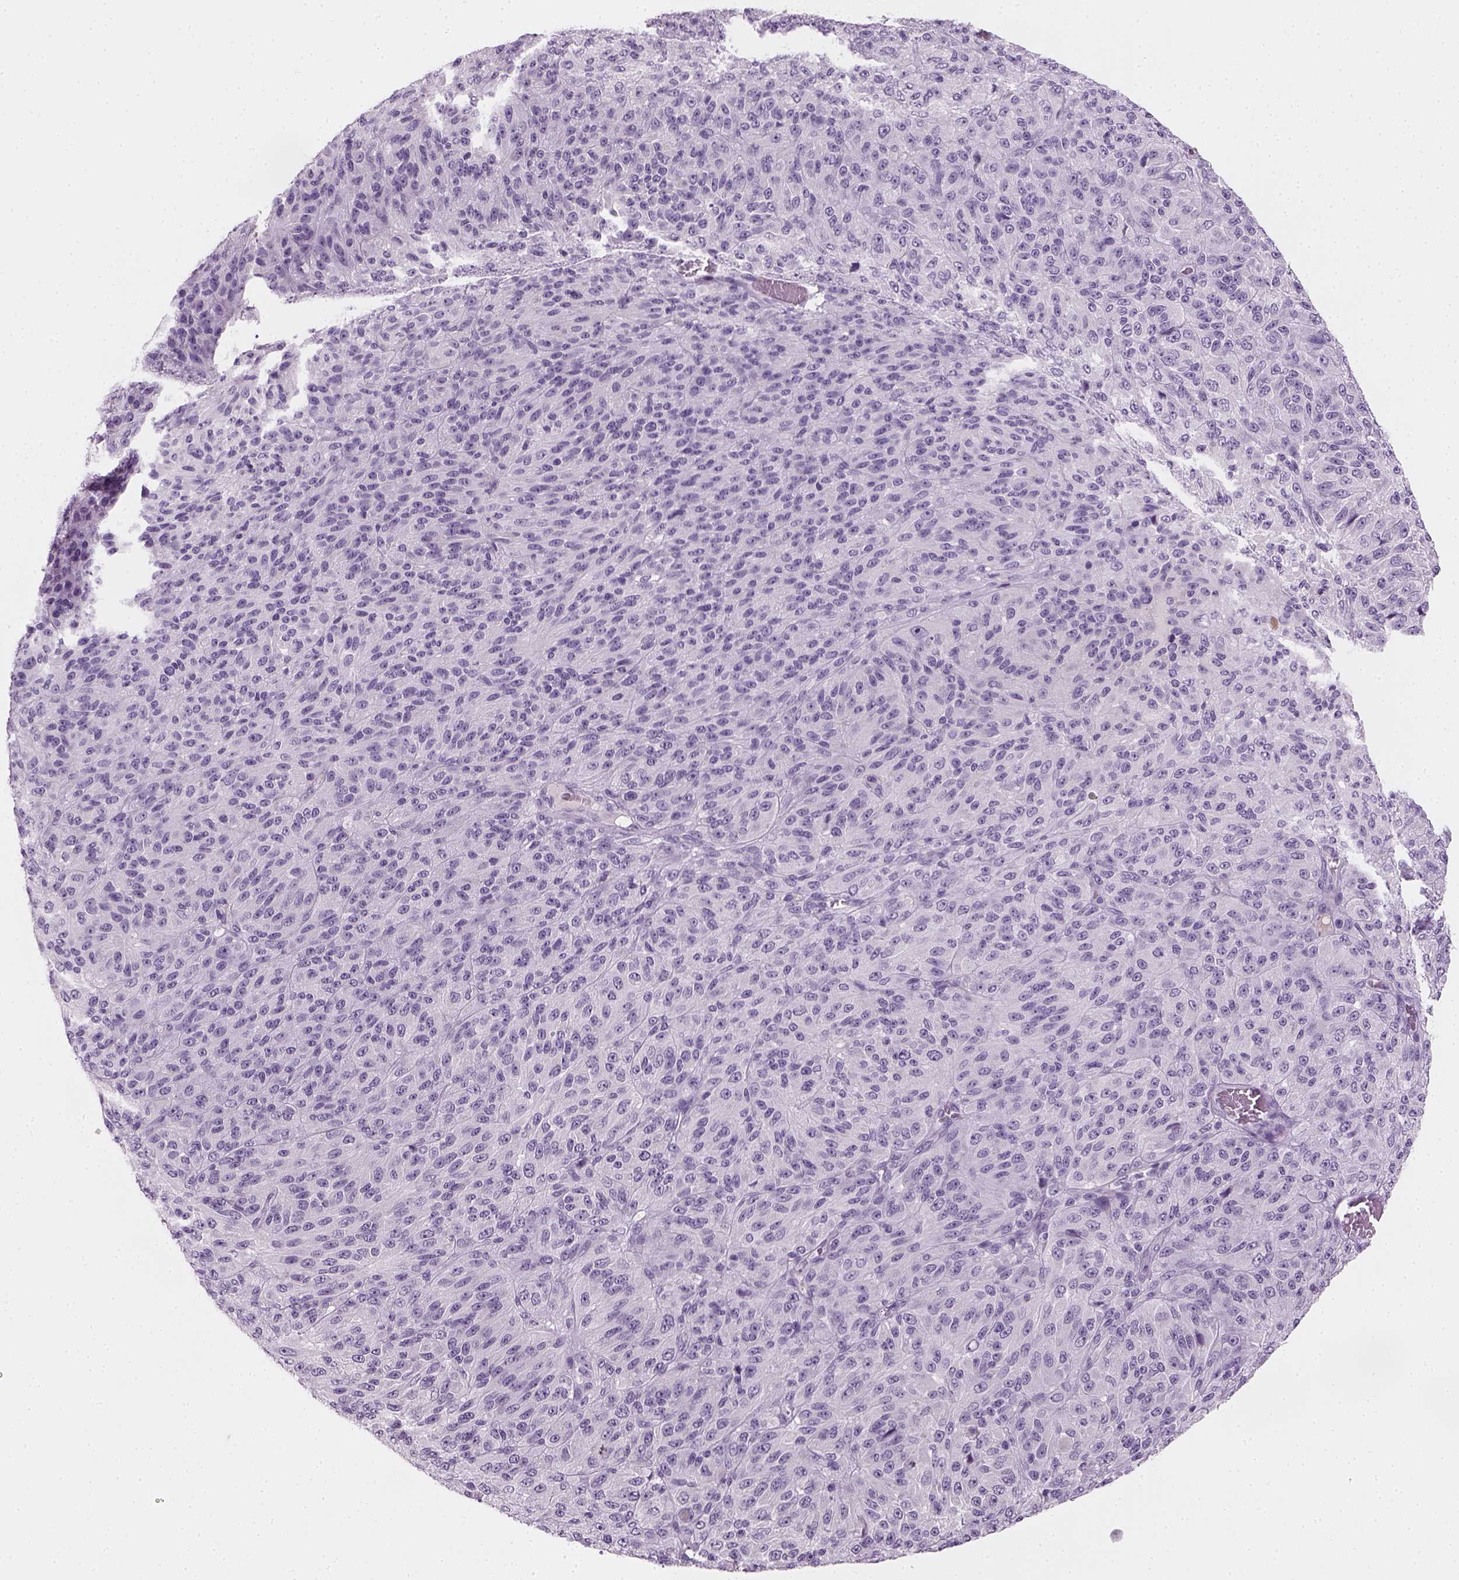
{"staining": {"intensity": "negative", "quantity": "none", "location": "none"}, "tissue": "melanoma", "cell_type": "Tumor cells", "image_type": "cancer", "snomed": [{"axis": "morphology", "description": "Malignant melanoma, Metastatic site"}, {"axis": "topography", "description": "Brain"}], "caption": "IHC histopathology image of neoplastic tissue: human melanoma stained with DAB shows no significant protein staining in tumor cells.", "gene": "TH", "patient": {"sex": "female", "age": 56}}